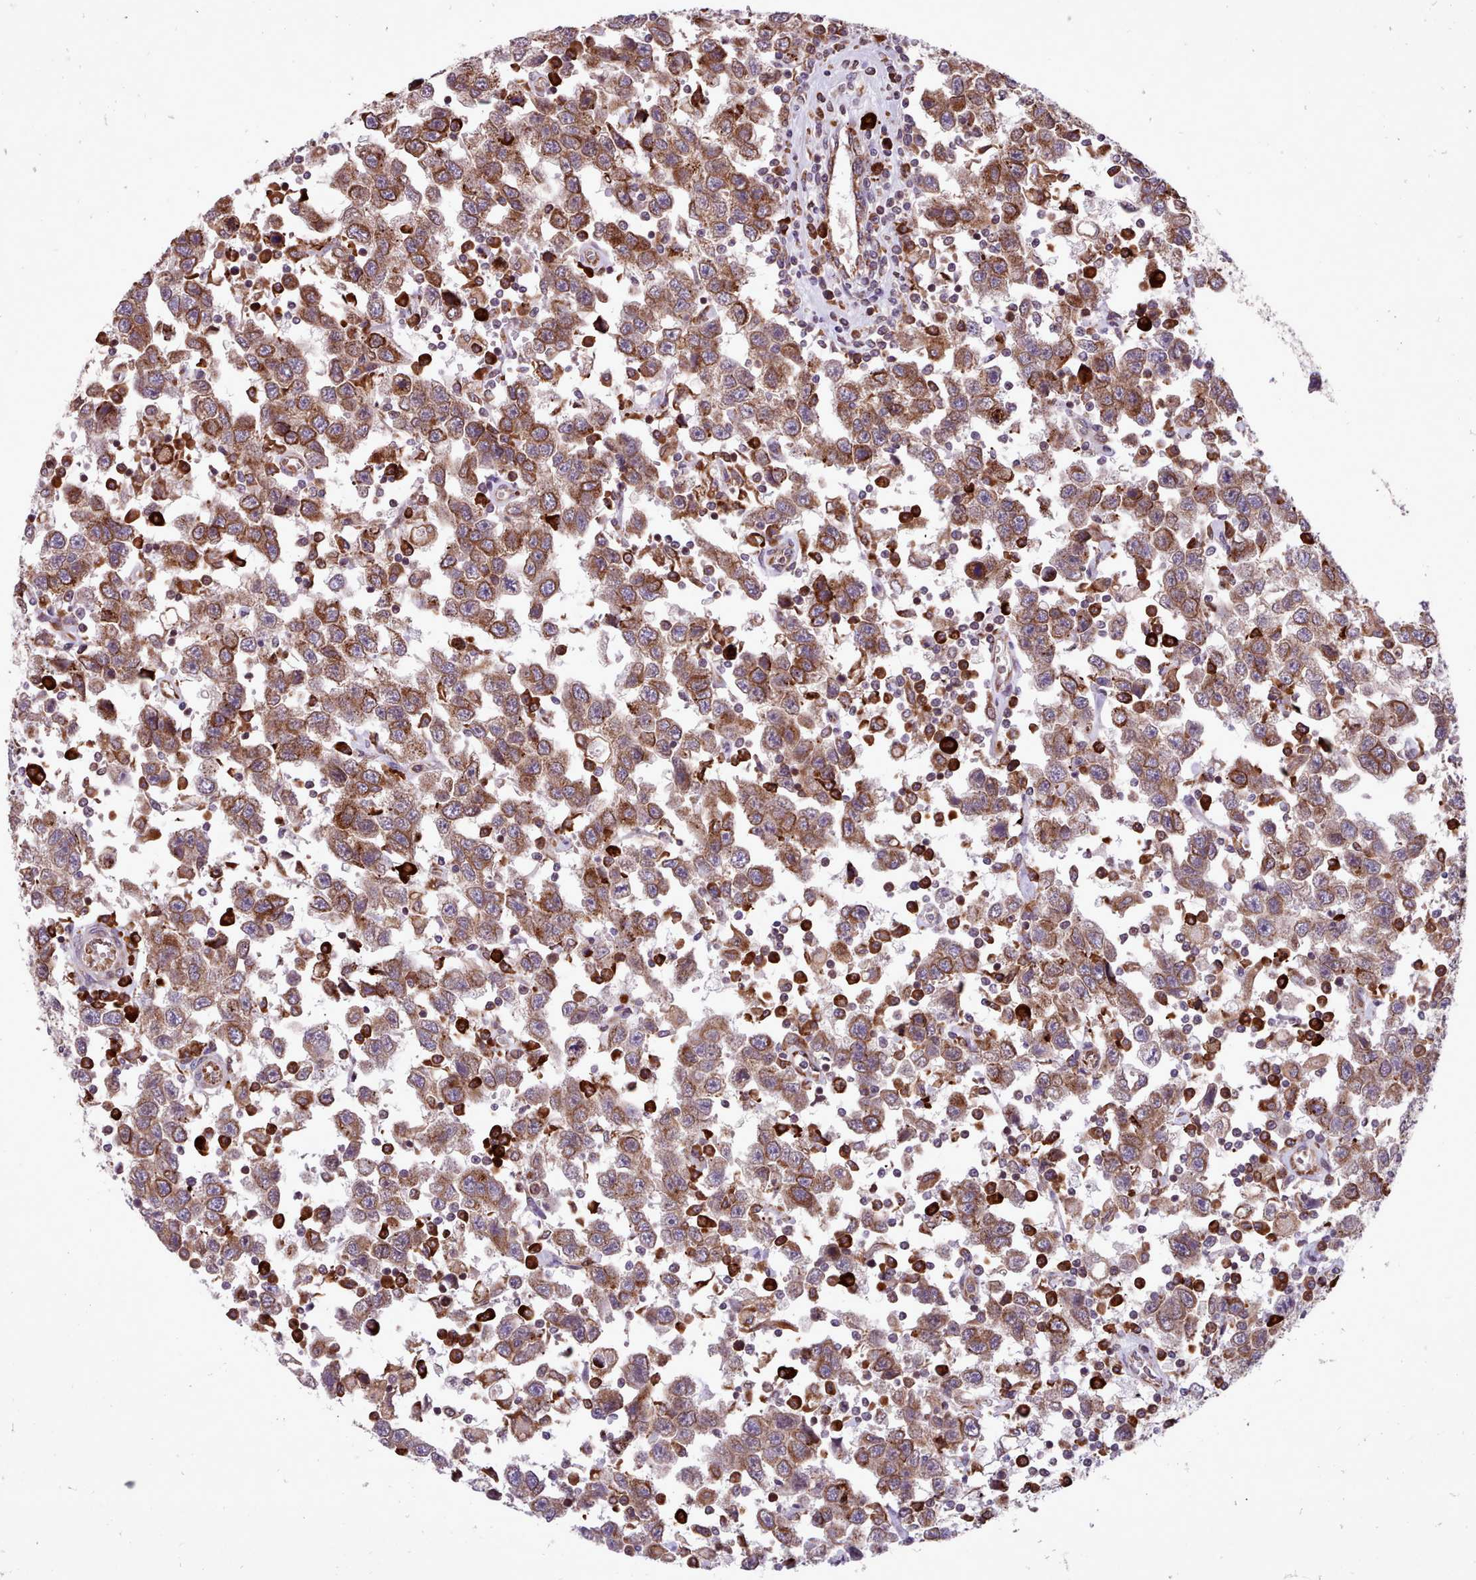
{"staining": {"intensity": "moderate", "quantity": ">75%", "location": "cytoplasmic/membranous"}, "tissue": "testis cancer", "cell_type": "Tumor cells", "image_type": "cancer", "snomed": [{"axis": "morphology", "description": "Seminoma, NOS"}, {"axis": "topography", "description": "Testis"}], "caption": "Immunohistochemical staining of human testis cancer (seminoma) exhibits moderate cytoplasmic/membranous protein expression in approximately >75% of tumor cells. The staining was performed using DAB (3,3'-diaminobenzidine) to visualize the protein expression in brown, while the nuclei were stained in blue with hematoxylin (Magnification: 20x).", "gene": "TTLL3", "patient": {"sex": "male", "age": 41}}